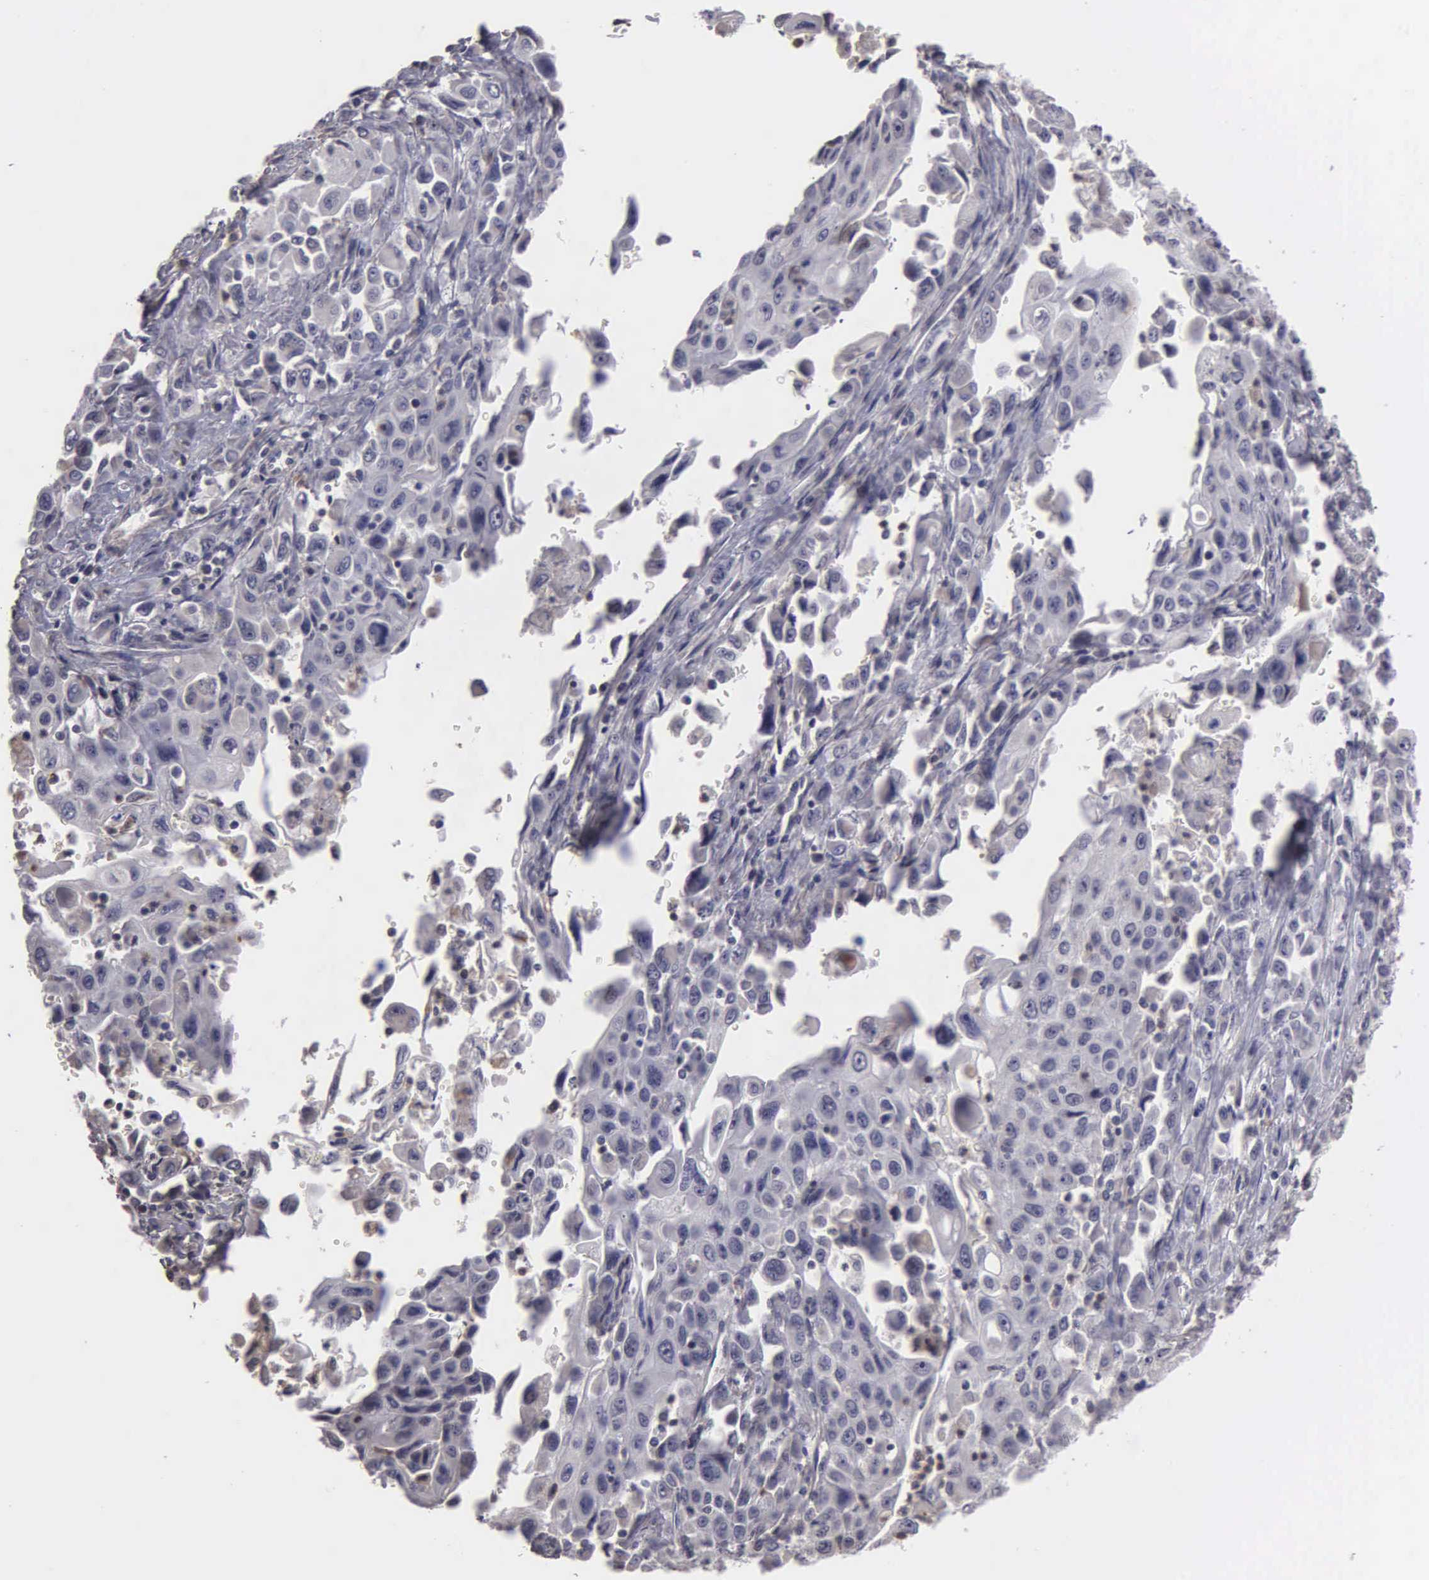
{"staining": {"intensity": "negative", "quantity": "none", "location": "none"}, "tissue": "pancreatic cancer", "cell_type": "Tumor cells", "image_type": "cancer", "snomed": [{"axis": "morphology", "description": "Adenocarcinoma, NOS"}, {"axis": "topography", "description": "Pancreas"}], "caption": "This is an IHC histopathology image of pancreatic cancer. There is no expression in tumor cells.", "gene": "BRD1", "patient": {"sex": "male", "age": 70}}